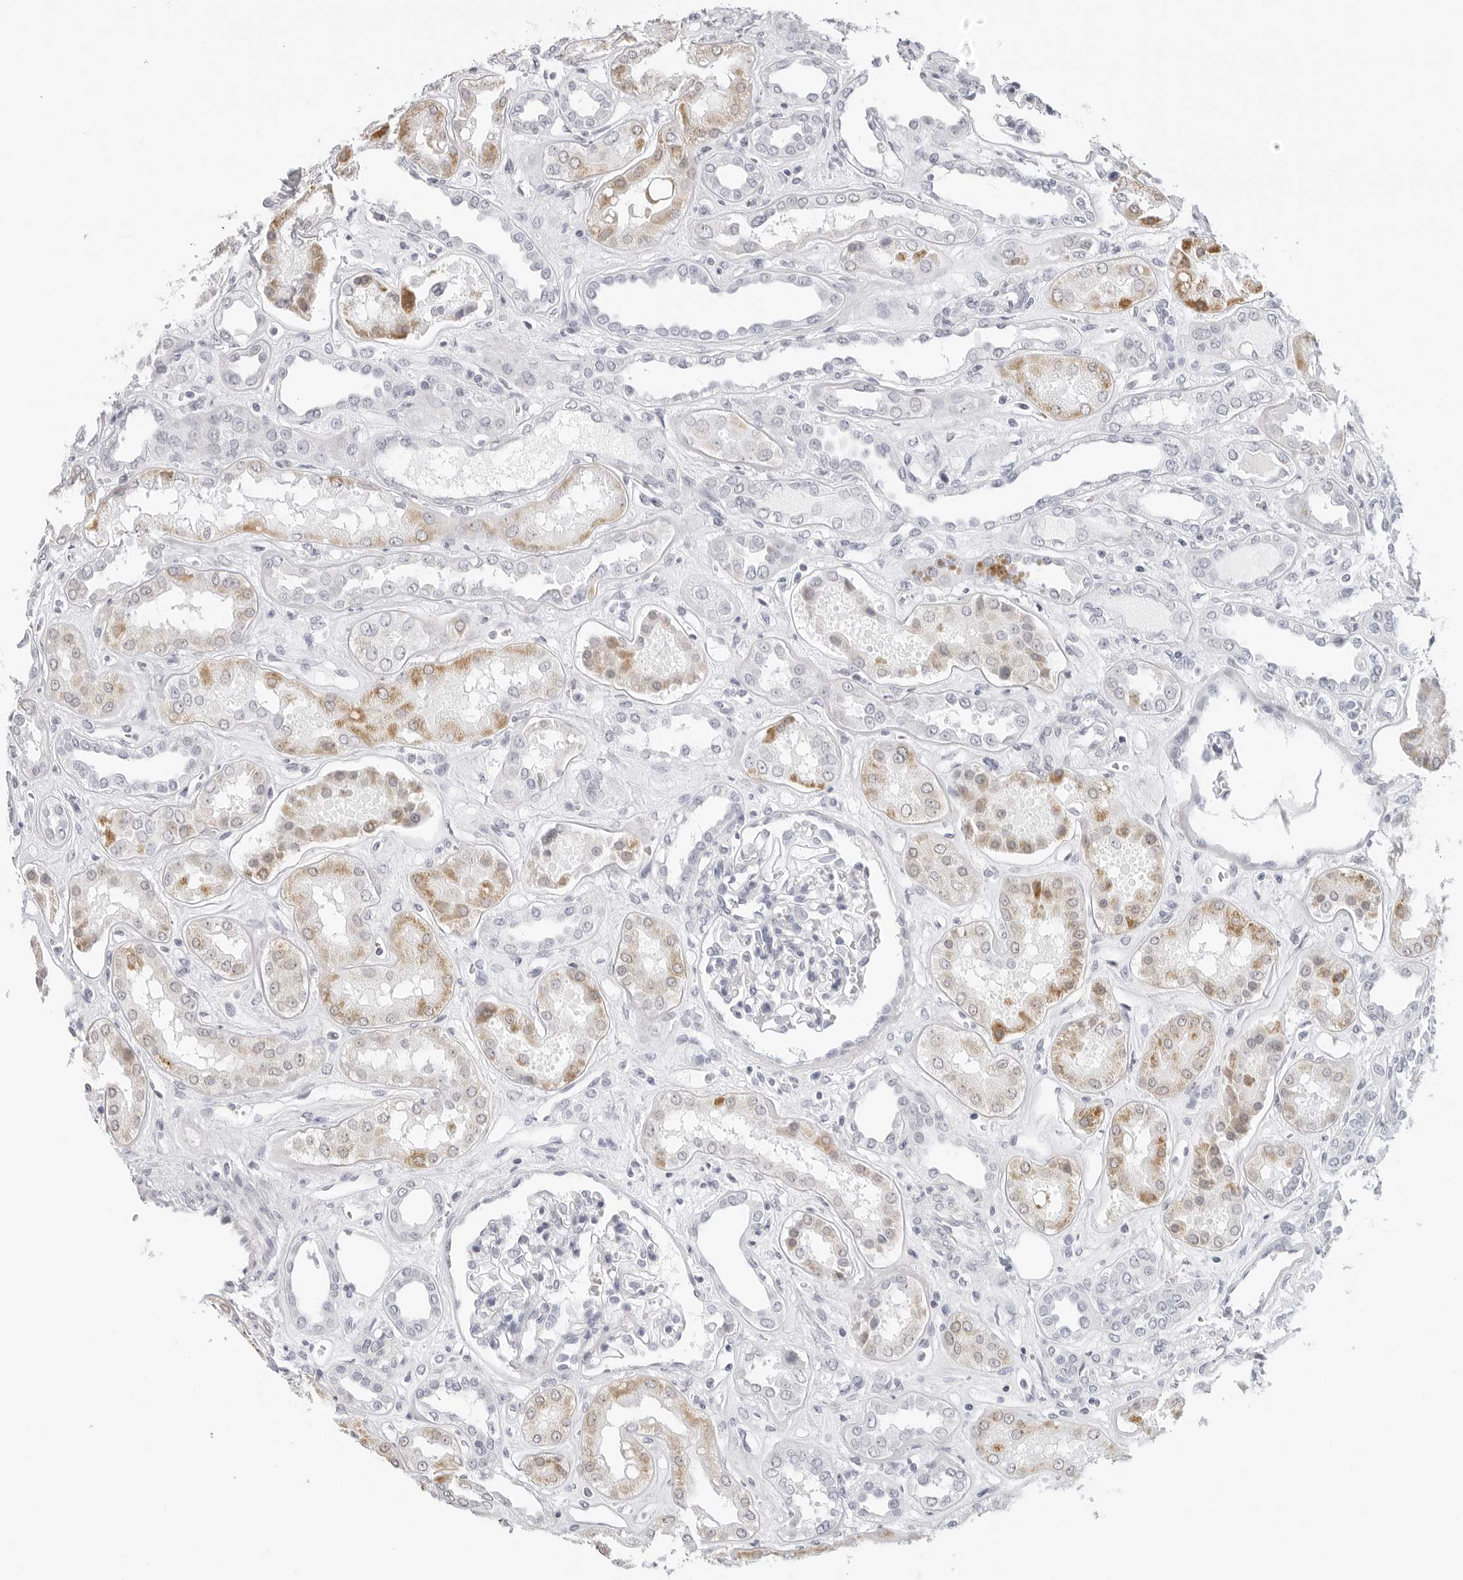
{"staining": {"intensity": "negative", "quantity": "none", "location": "none"}, "tissue": "kidney", "cell_type": "Cells in glomeruli", "image_type": "normal", "snomed": [{"axis": "morphology", "description": "Normal tissue, NOS"}, {"axis": "topography", "description": "Kidney"}], "caption": "Kidney stained for a protein using immunohistochemistry reveals no expression cells in glomeruli.", "gene": "AGMAT", "patient": {"sex": "male", "age": 59}}